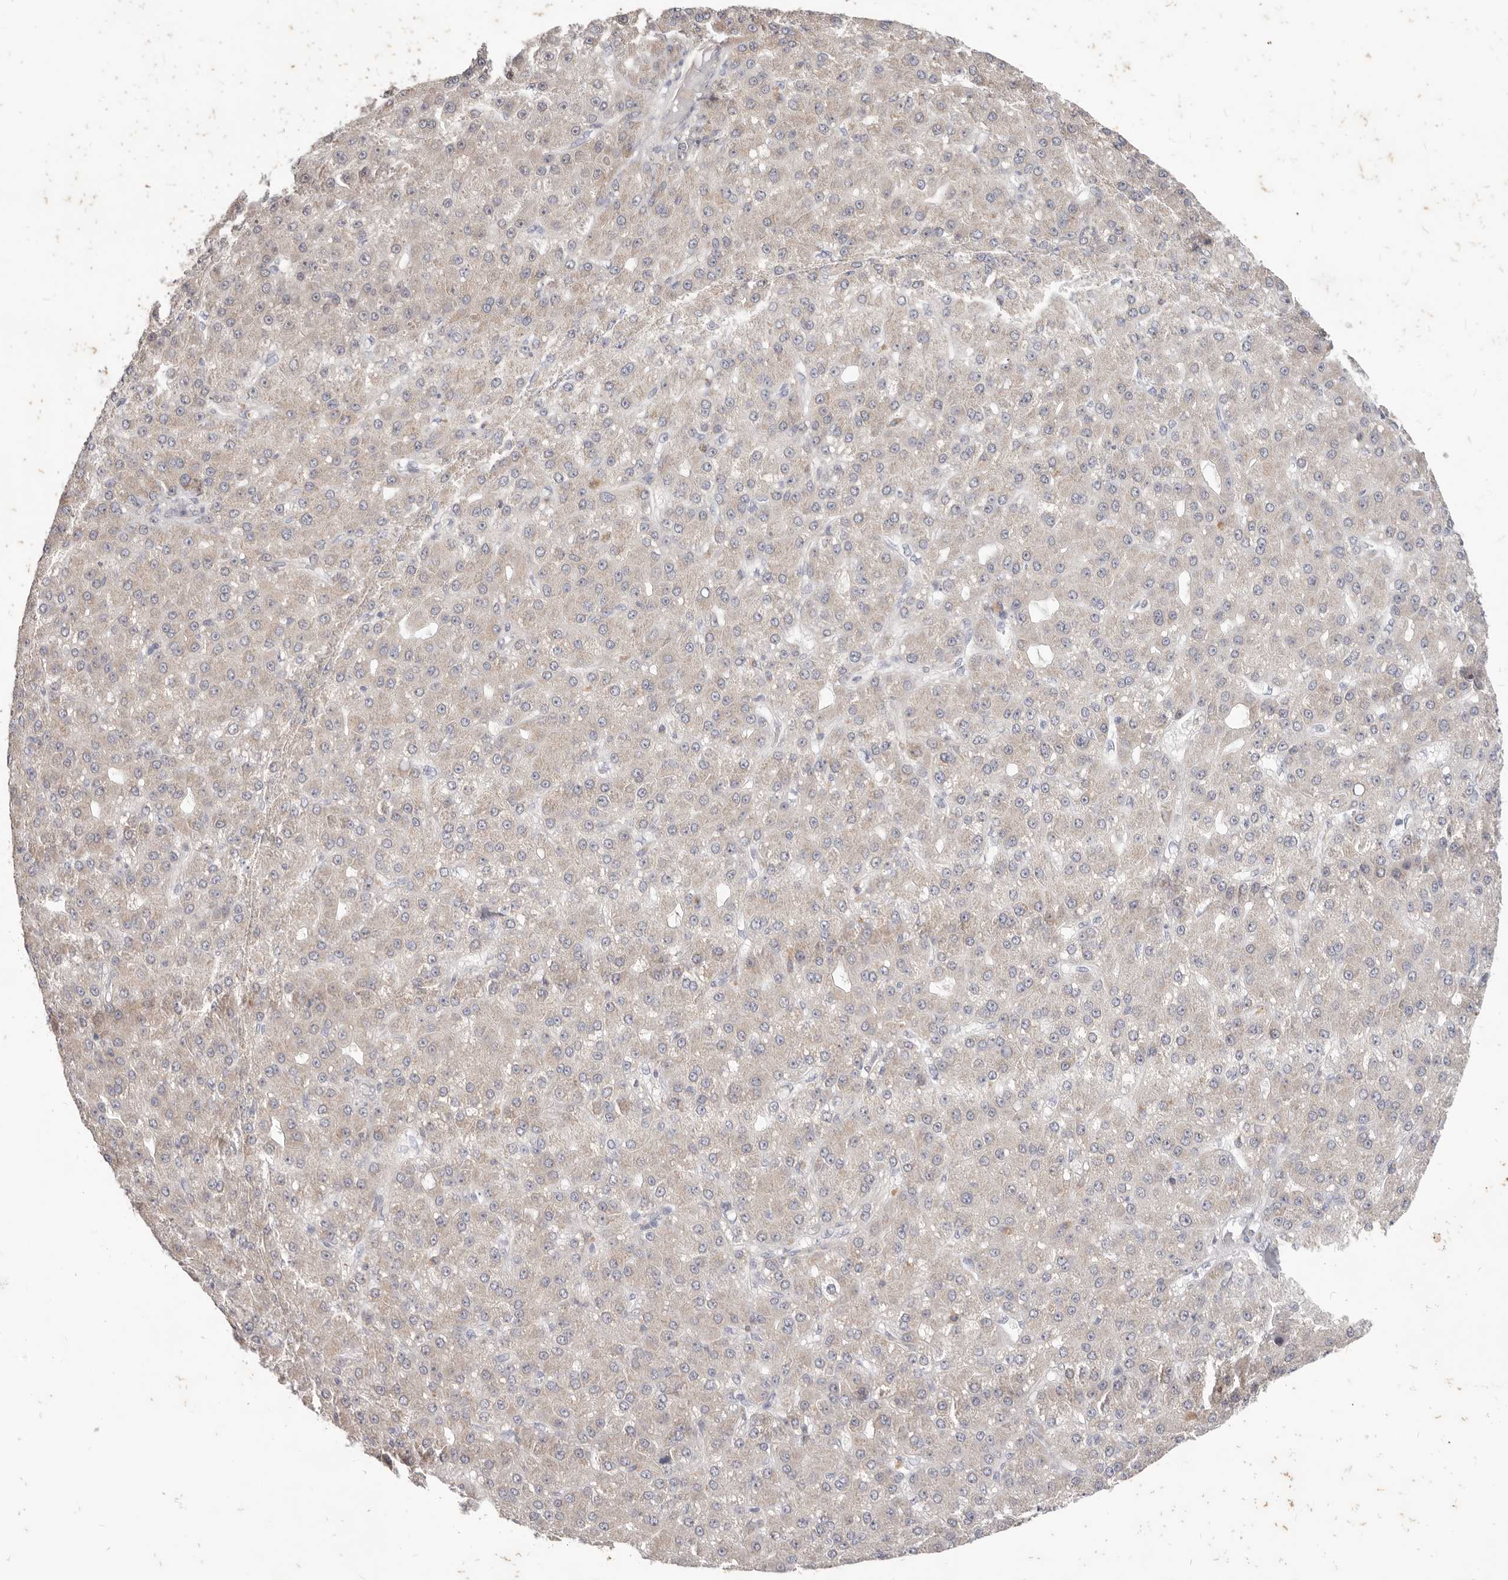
{"staining": {"intensity": "weak", "quantity": "<25%", "location": "cytoplasmic/membranous"}, "tissue": "liver cancer", "cell_type": "Tumor cells", "image_type": "cancer", "snomed": [{"axis": "morphology", "description": "Carcinoma, Hepatocellular, NOS"}, {"axis": "topography", "description": "Liver"}], "caption": "Immunohistochemical staining of human liver cancer reveals no significant staining in tumor cells.", "gene": "WDR77", "patient": {"sex": "male", "age": 67}}